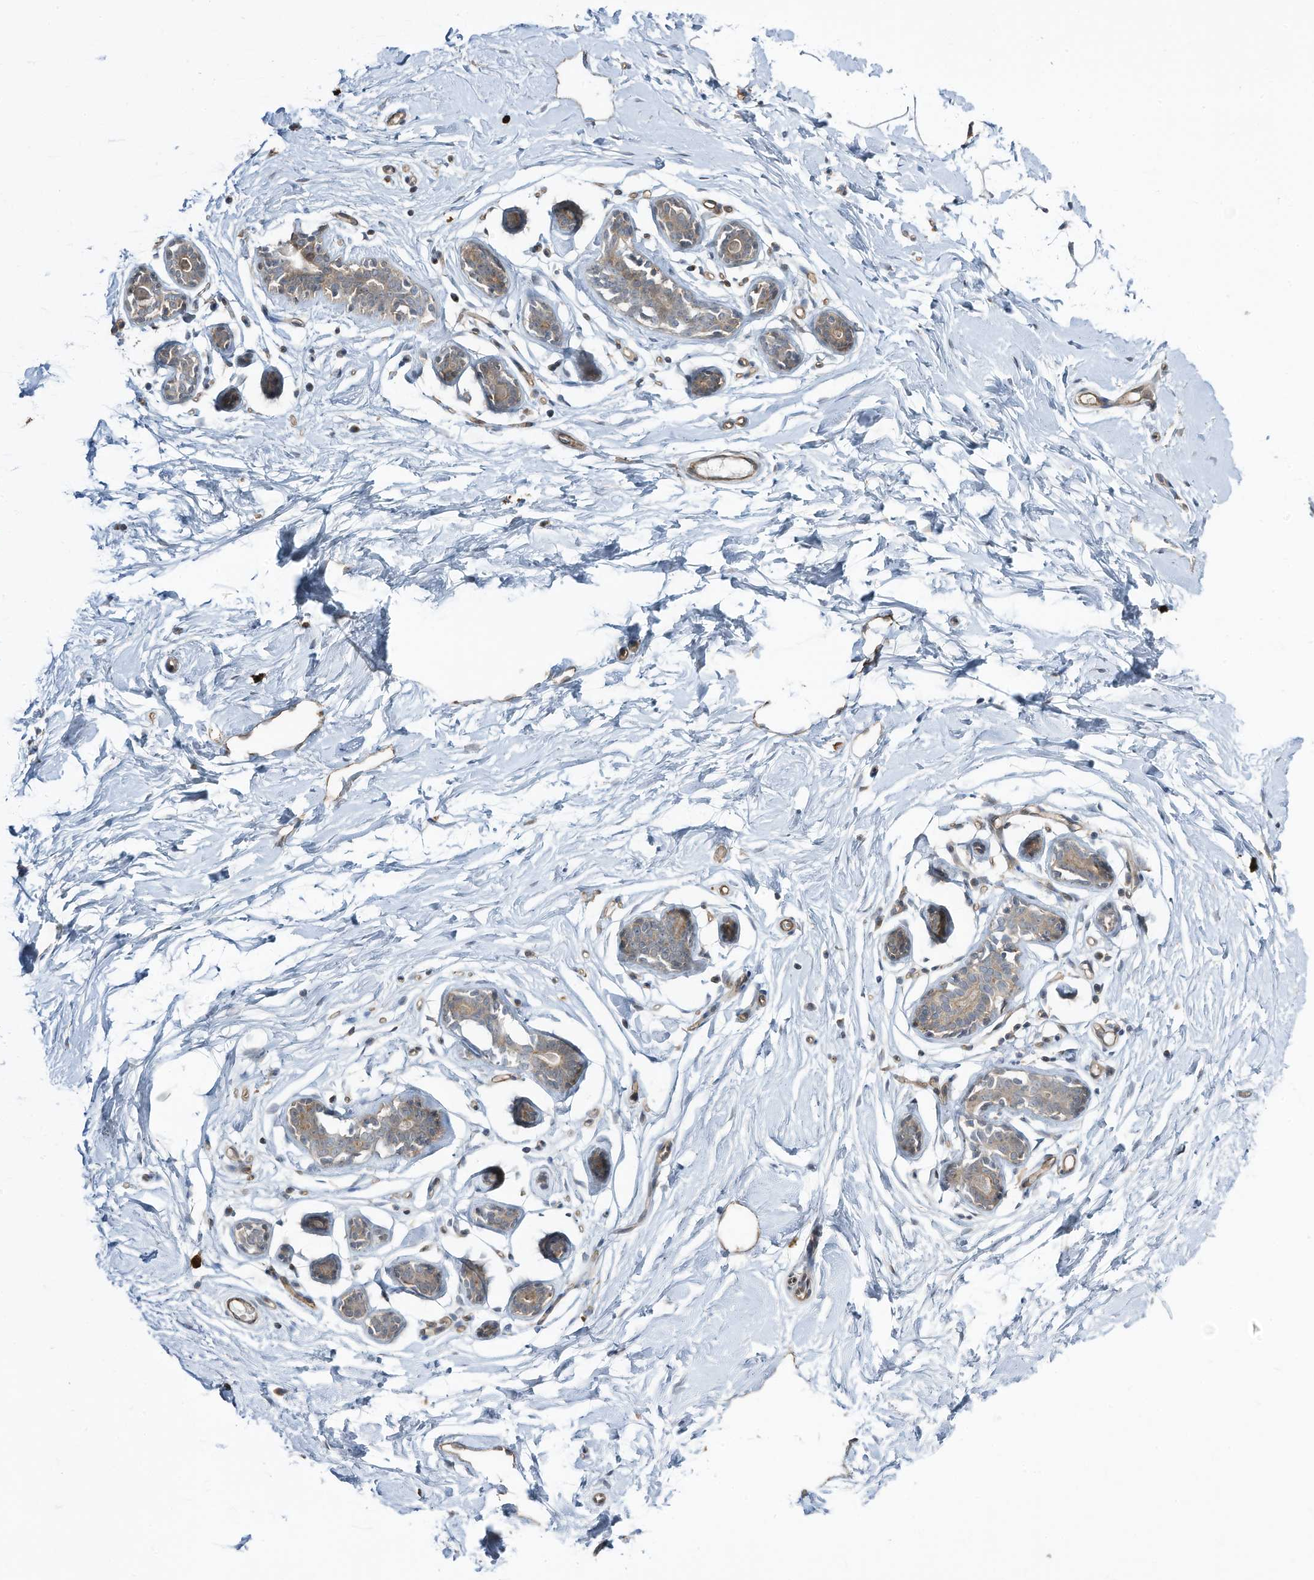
{"staining": {"intensity": "negative", "quantity": "none", "location": "none"}, "tissue": "adipose tissue", "cell_type": "Adipocytes", "image_type": "normal", "snomed": [{"axis": "morphology", "description": "Normal tissue, NOS"}, {"axis": "topography", "description": "Breast"}], "caption": "The IHC micrograph has no significant expression in adipocytes of adipose tissue.", "gene": "DZIP3", "patient": {"sex": "female", "age": 23}}